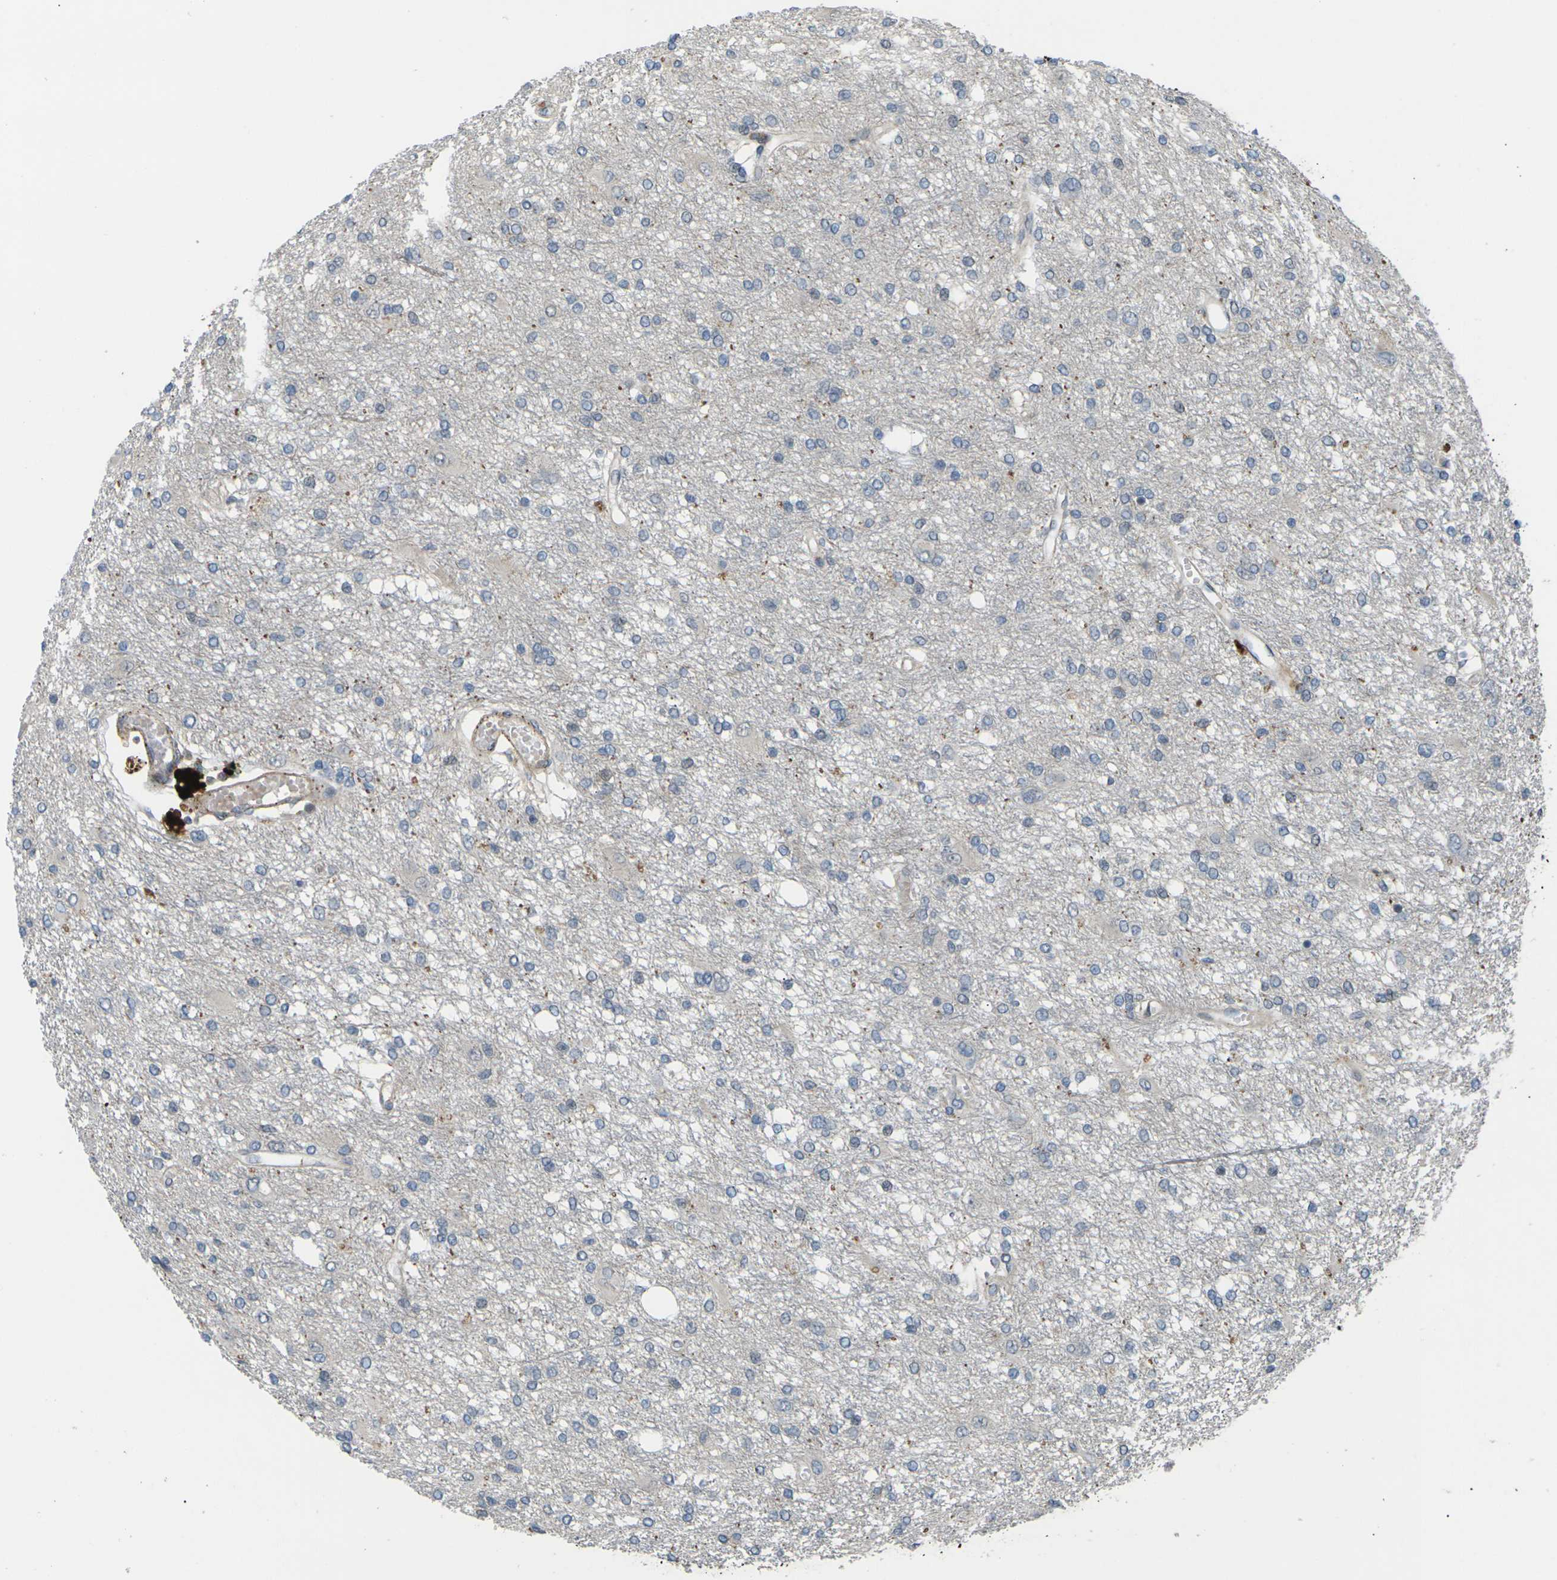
{"staining": {"intensity": "negative", "quantity": "none", "location": "none"}, "tissue": "glioma", "cell_type": "Tumor cells", "image_type": "cancer", "snomed": [{"axis": "morphology", "description": "Glioma, malignant, High grade"}, {"axis": "topography", "description": "Brain"}], "caption": "There is no significant staining in tumor cells of glioma.", "gene": "RPS6KA3", "patient": {"sex": "female", "age": 59}}